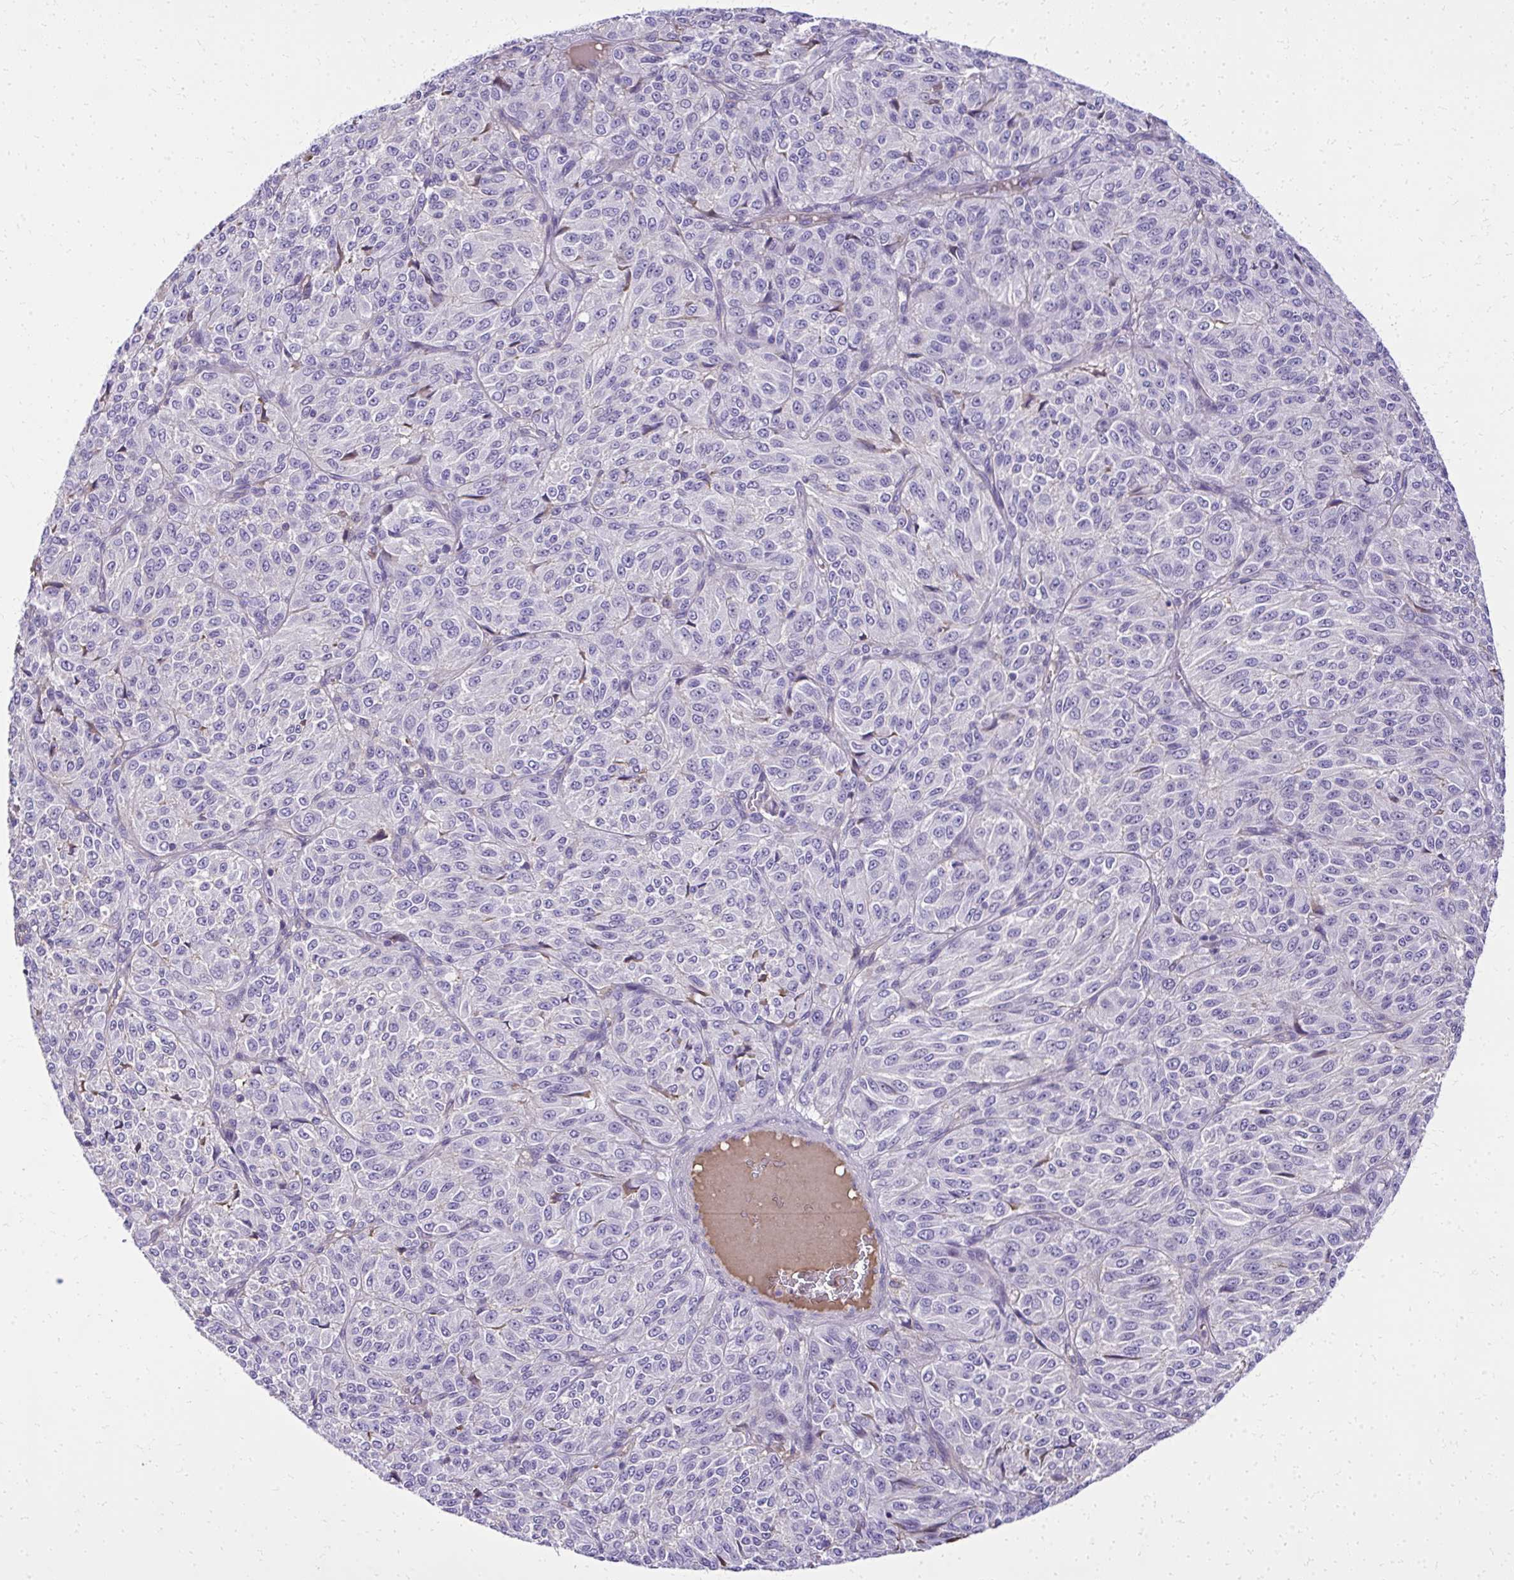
{"staining": {"intensity": "negative", "quantity": "none", "location": "none"}, "tissue": "melanoma", "cell_type": "Tumor cells", "image_type": "cancer", "snomed": [{"axis": "morphology", "description": "Malignant melanoma, Metastatic site"}, {"axis": "topography", "description": "Brain"}], "caption": "Malignant melanoma (metastatic site) was stained to show a protein in brown. There is no significant positivity in tumor cells. (DAB (3,3'-diaminobenzidine) immunohistochemistry (IHC) visualized using brightfield microscopy, high magnification).", "gene": "RUNDC3B", "patient": {"sex": "female", "age": 56}}